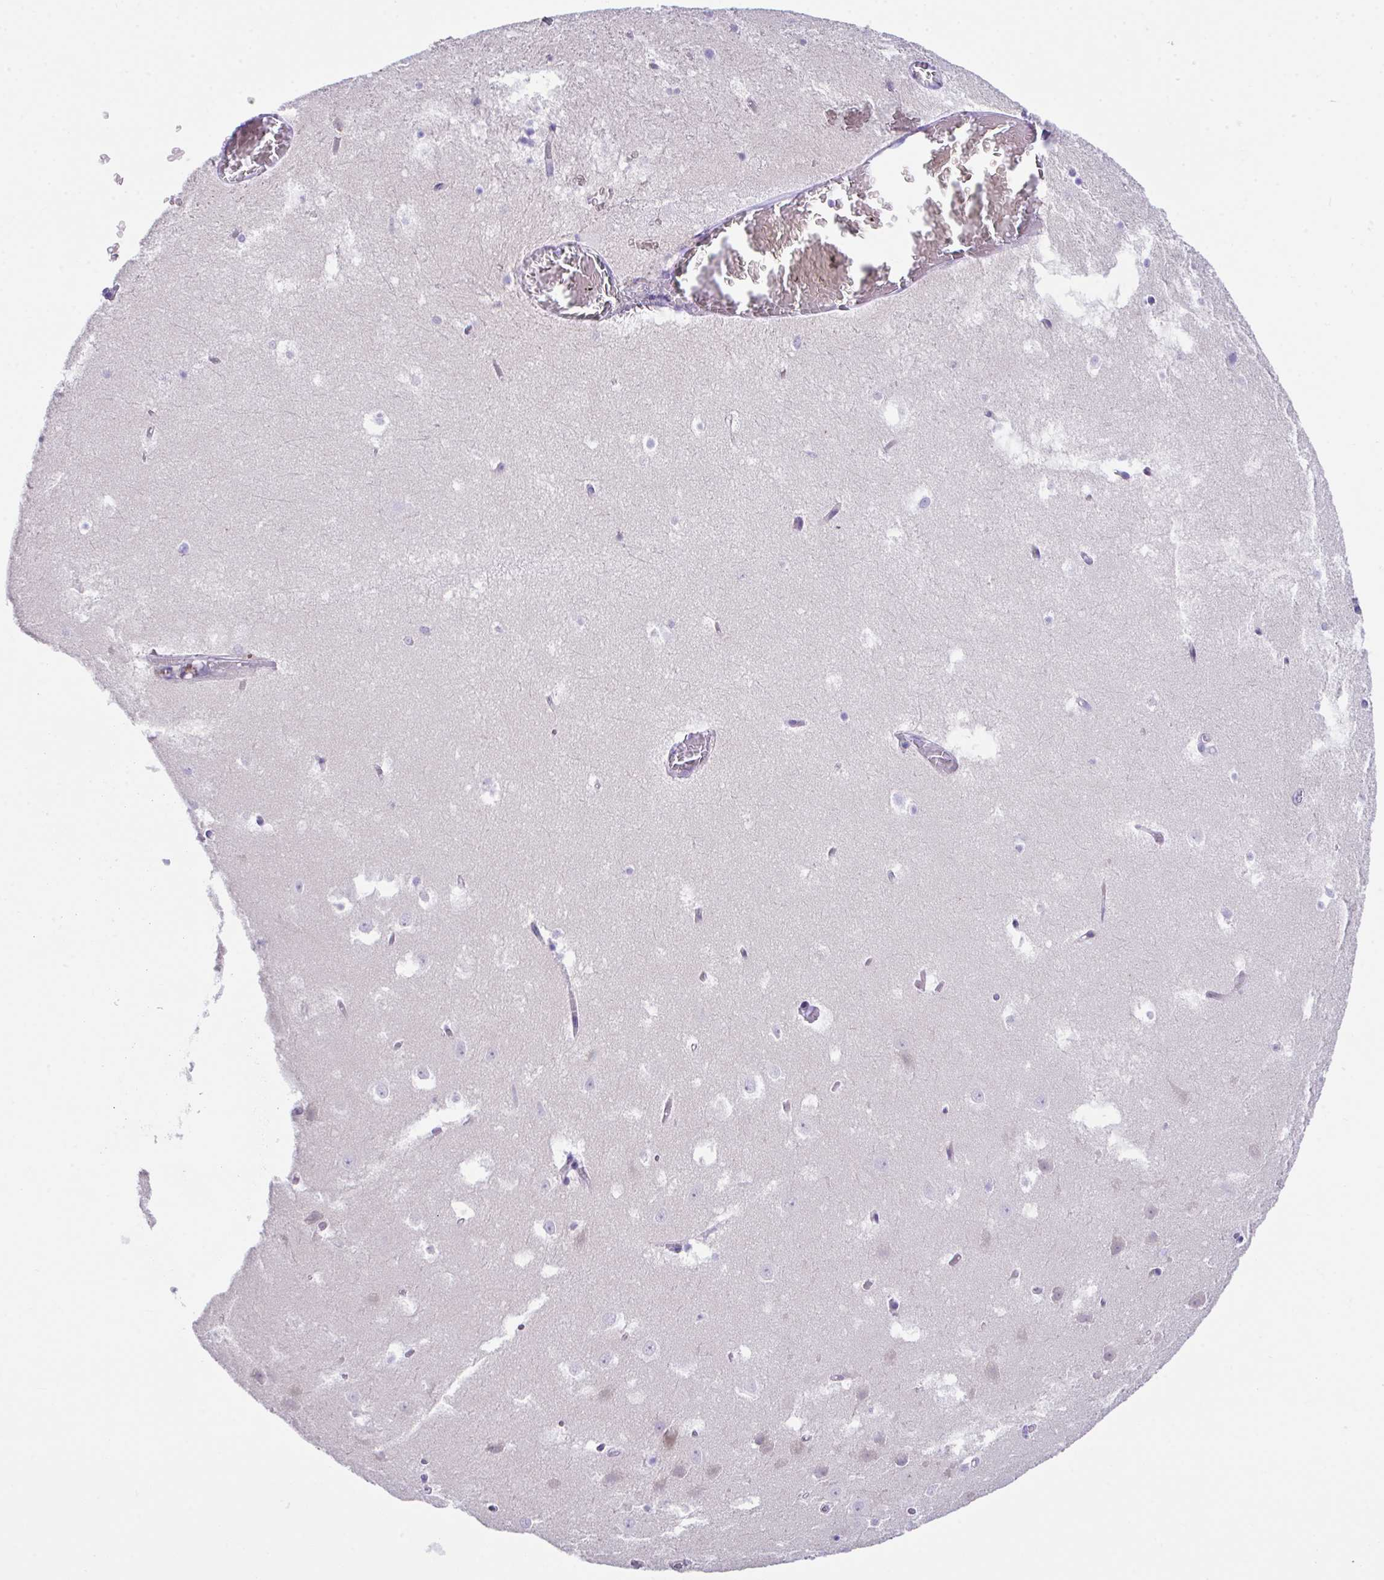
{"staining": {"intensity": "negative", "quantity": "none", "location": "none"}, "tissue": "hippocampus", "cell_type": "Glial cells", "image_type": "normal", "snomed": [{"axis": "morphology", "description": "Normal tissue, NOS"}, {"axis": "topography", "description": "Hippocampus"}], "caption": "IHC photomicrograph of normal human hippocampus stained for a protein (brown), which demonstrates no positivity in glial cells. Nuclei are stained in blue.", "gene": "SLC16A6", "patient": {"sex": "female", "age": 52}}